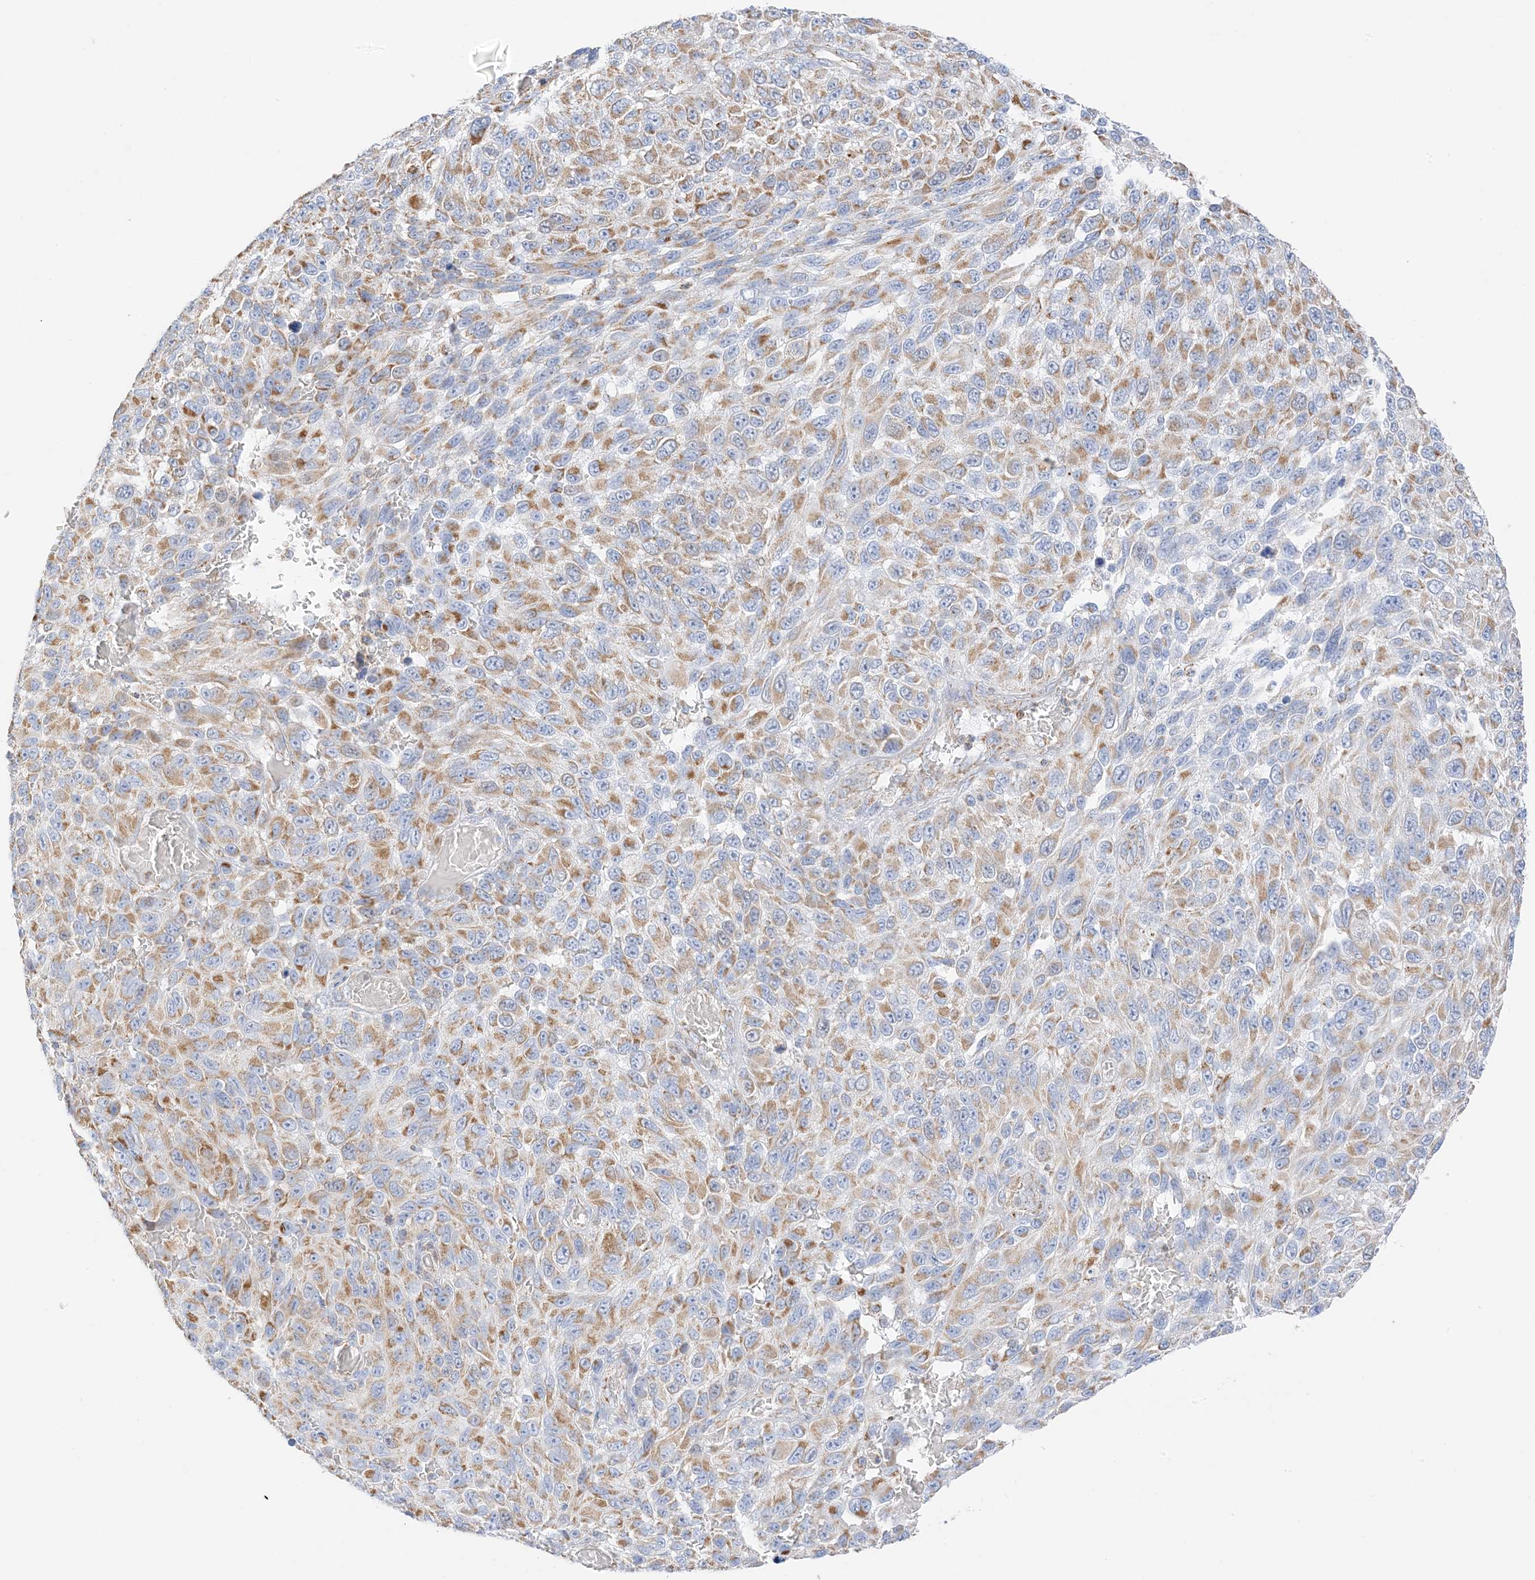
{"staining": {"intensity": "moderate", "quantity": ">75%", "location": "cytoplasmic/membranous"}, "tissue": "melanoma", "cell_type": "Tumor cells", "image_type": "cancer", "snomed": [{"axis": "morphology", "description": "Malignant melanoma, NOS"}, {"axis": "topography", "description": "Skin"}], "caption": "There is medium levels of moderate cytoplasmic/membranous expression in tumor cells of melanoma, as demonstrated by immunohistochemical staining (brown color).", "gene": "CAPN13", "patient": {"sex": "female", "age": 94}}